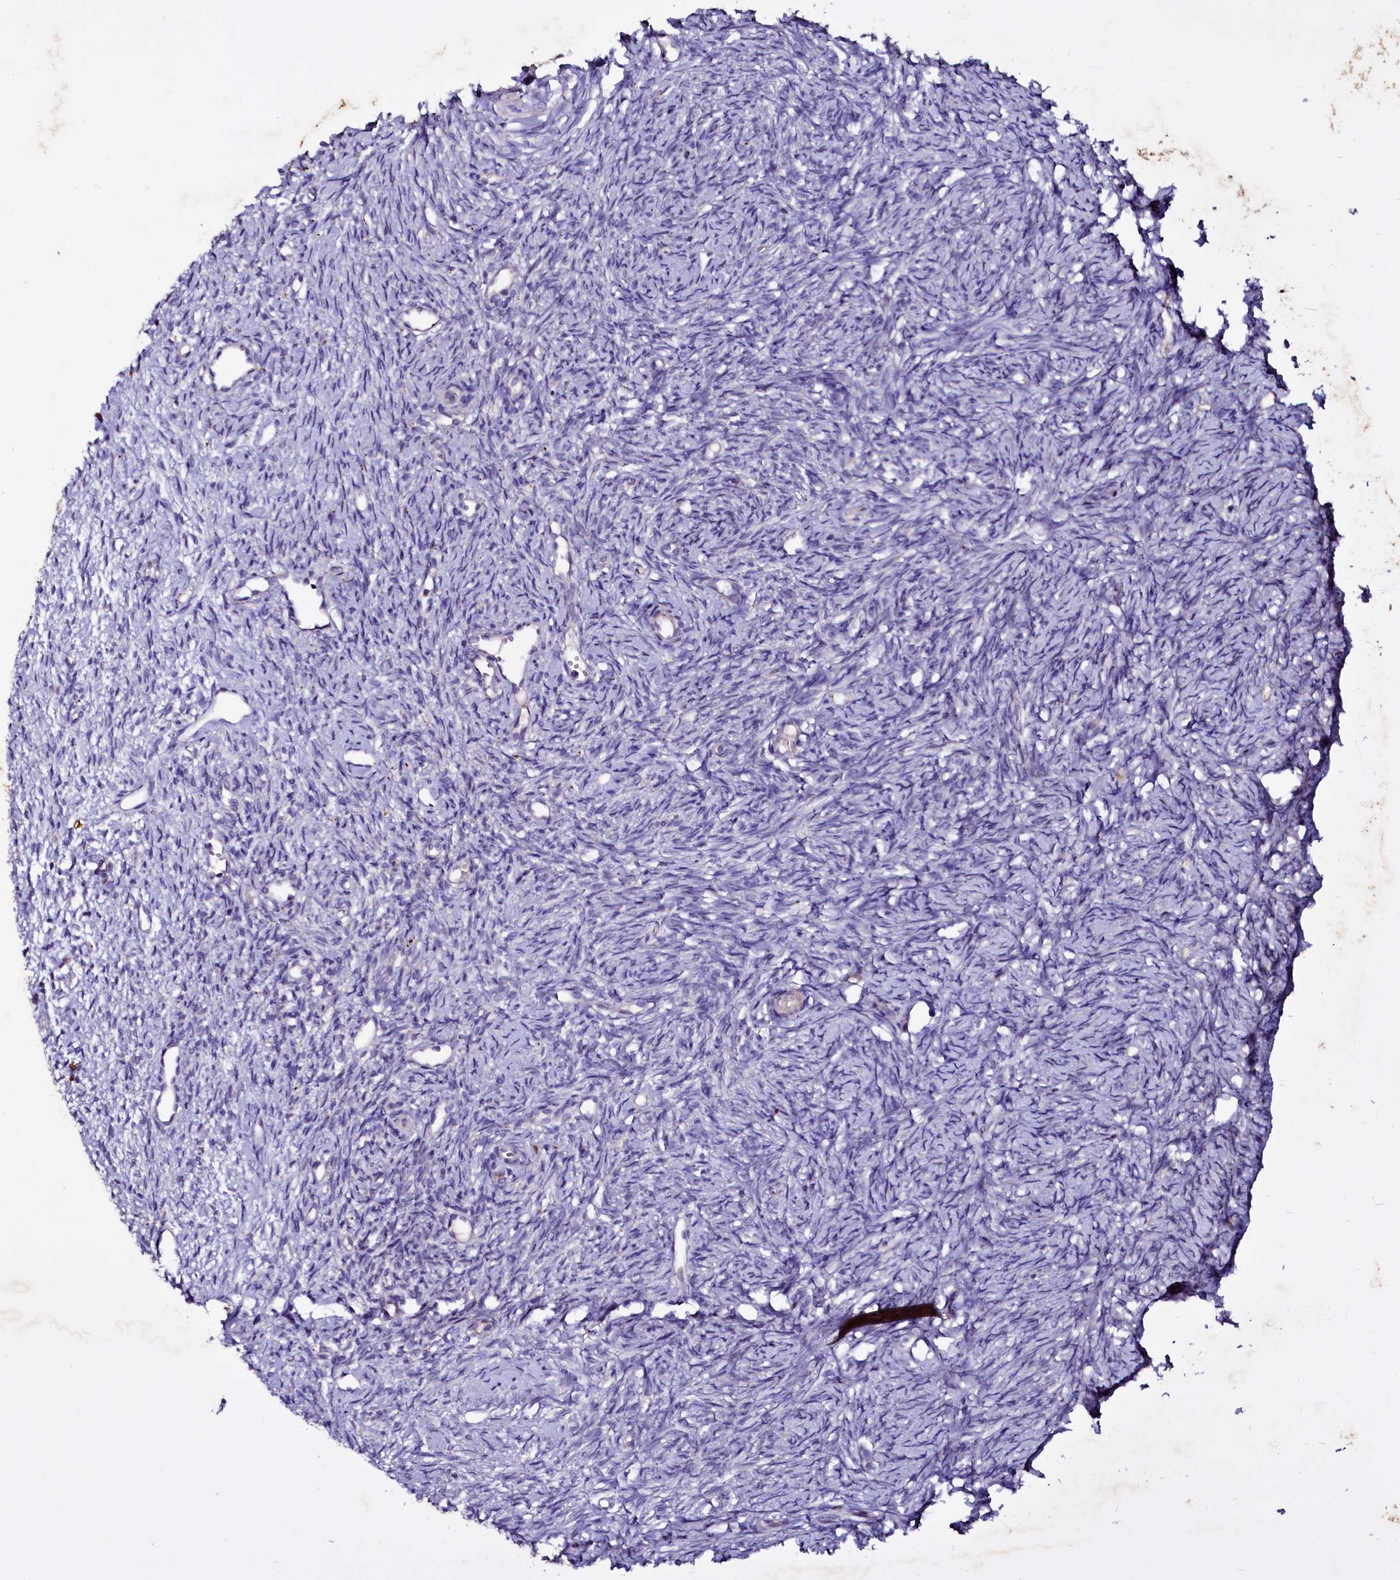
{"staining": {"intensity": "weak", "quantity": ">75%", "location": "cytoplasmic/membranous"}, "tissue": "ovary", "cell_type": "Follicle cells", "image_type": "normal", "snomed": [{"axis": "morphology", "description": "Normal tissue, NOS"}, {"axis": "topography", "description": "Ovary"}], "caption": "Weak cytoplasmic/membranous protein expression is appreciated in approximately >75% of follicle cells in ovary. (DAB (3,3'-diaminobenzidine) IHC, brown staining for protein, blue staining for nuclei).", "gene": "SELENOT", "patient": {"sex": "female", "age": 51}}